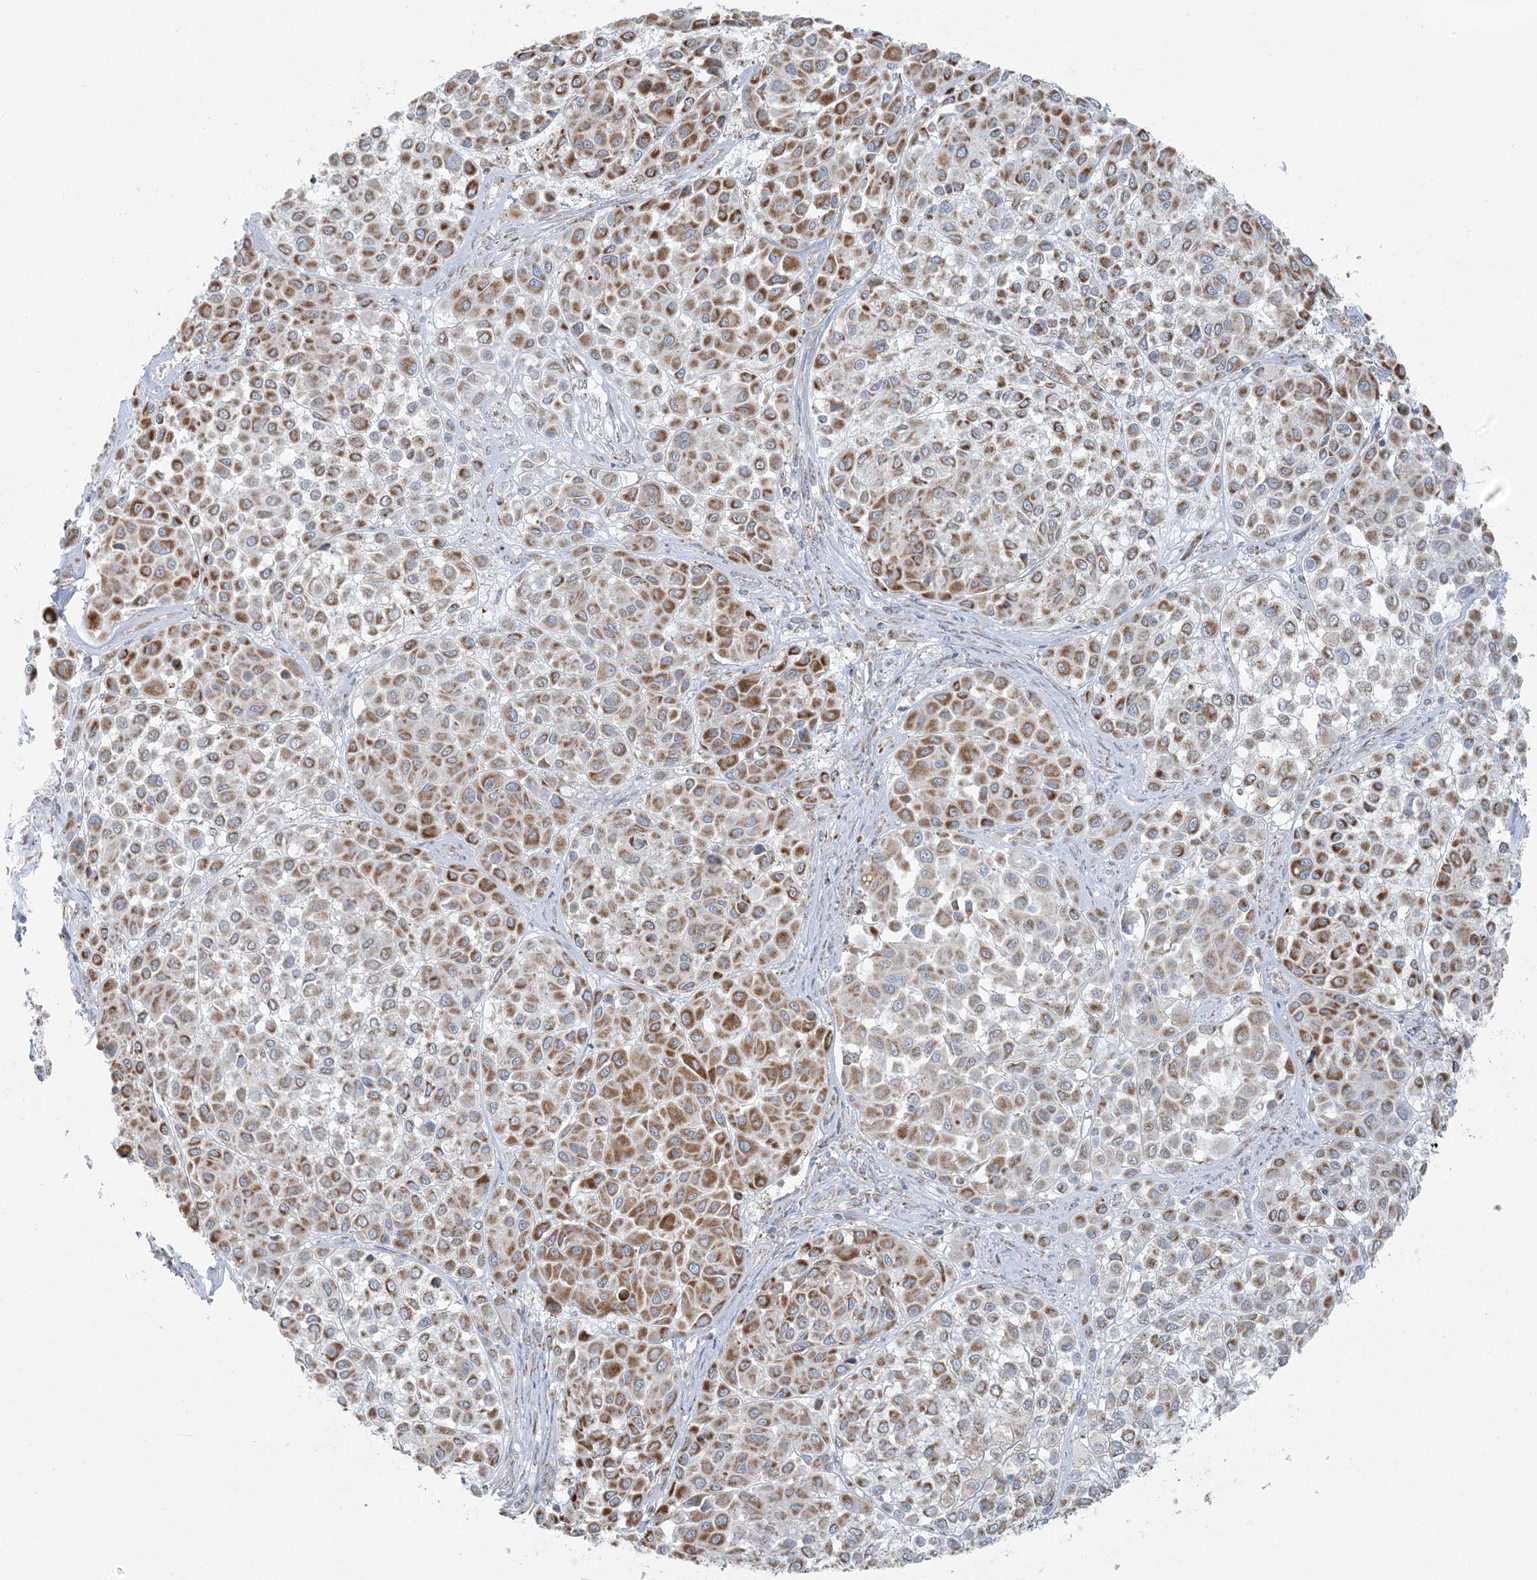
{"staining": {"intensity": "moderate", "quantity": ">75%", "location": "cytoplasmic/membranous"}, "tissue": "melanoma", "cell_type": "Tumor cells", "image_type": "cancer", "snomed": [{"axis": "morphology", "description": "Malignant melanoma, Metastatic site"}, {"axis": "topography", "description": "Soft tissue"}], "caption": "The image shows staining of malignant melanoma (metastatic site), revealing moderate cytoplasmic/membranous protein staining (brown color) within tumor cells.", "gene": "PIK3R4", "patient": {"sex": "male", "age": 41}}